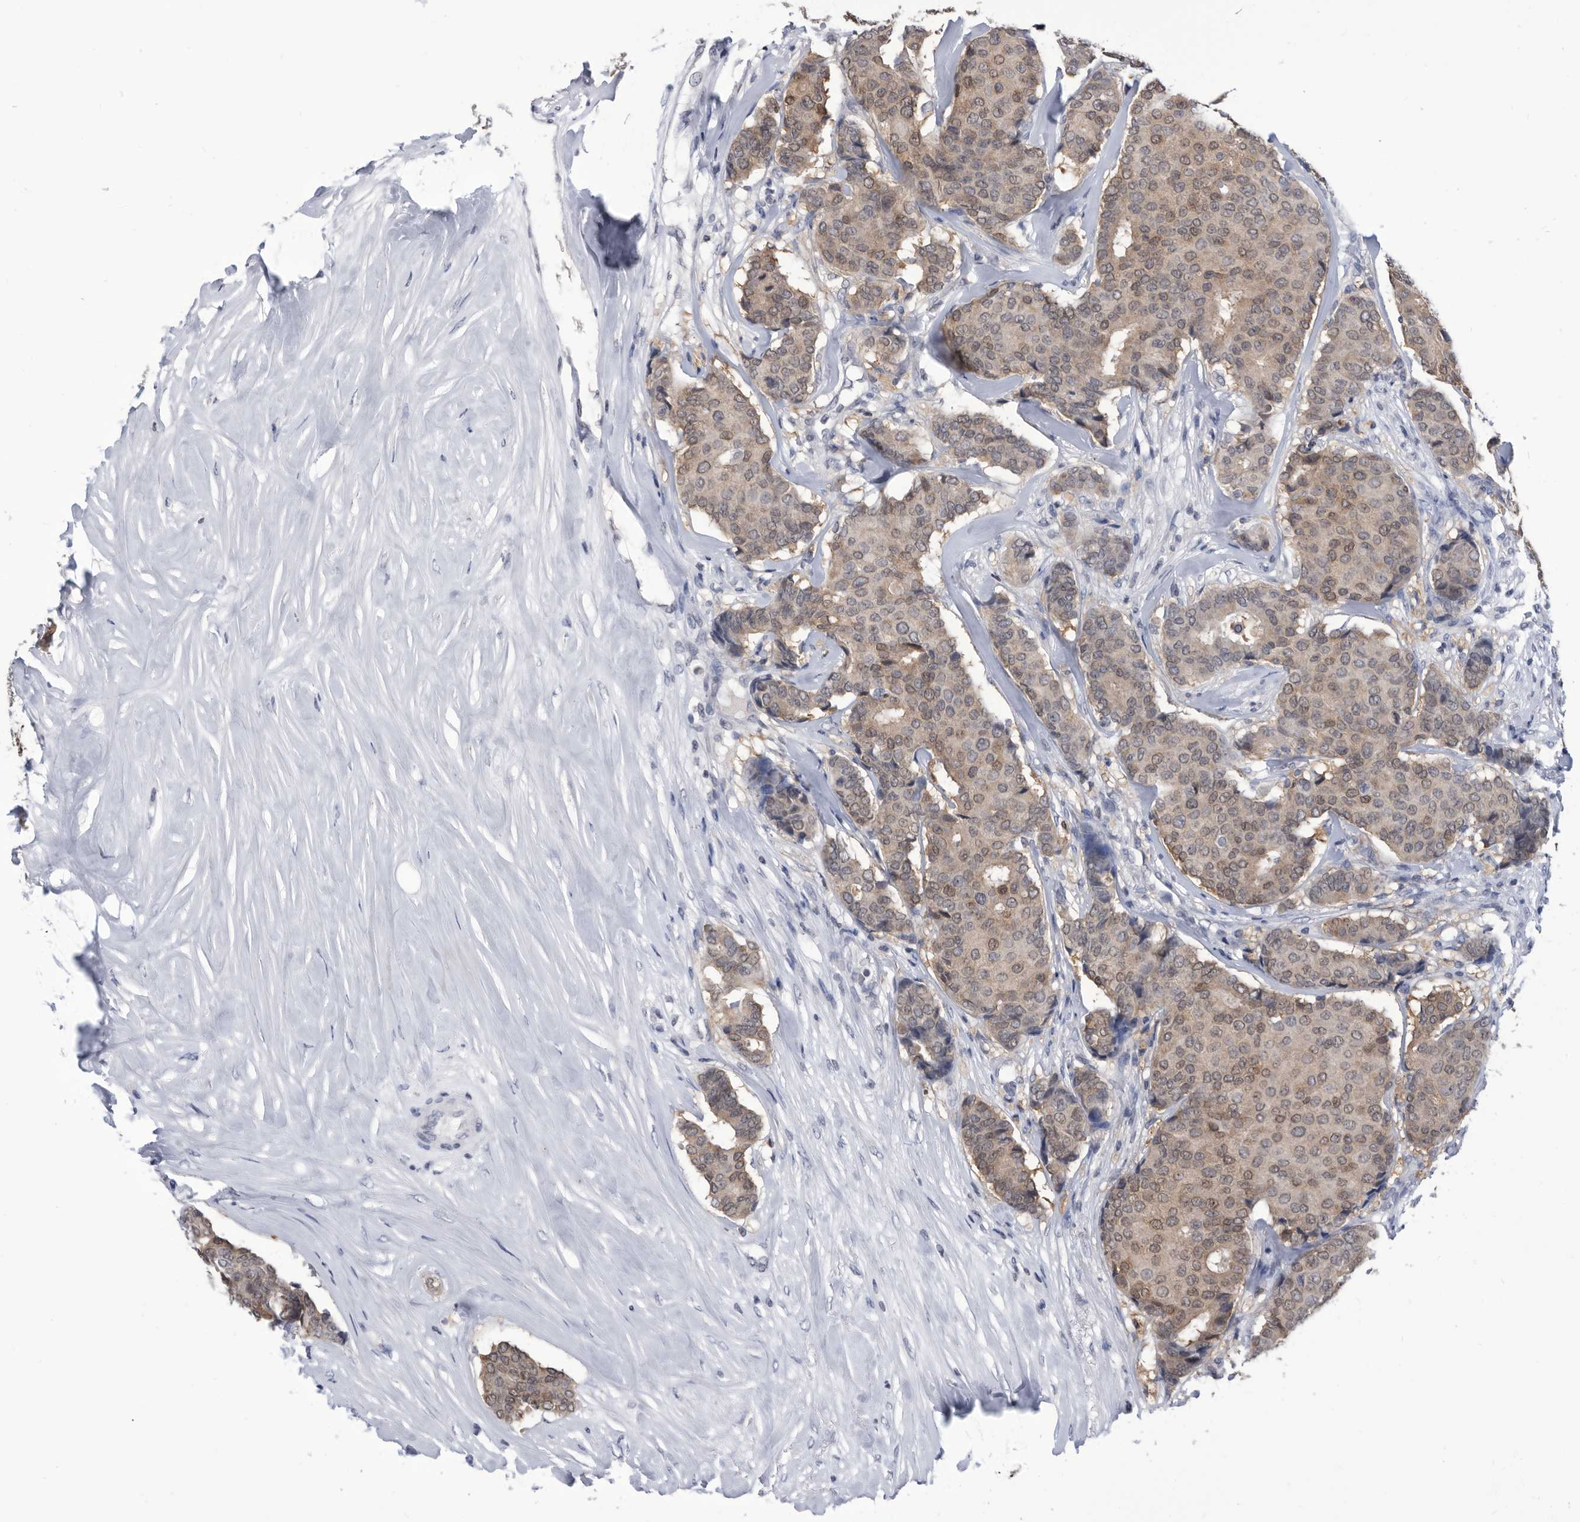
{"staining": {"intensity": "moderate", "quantity": "25%-75%", "location": "cytoplasmic/membranous,nuclear"}, "tissue": "breast cancer", "cell_type": "Tumor cells", "image_type": "cancer", "snomed": [{"axis": "morphology", "description": "Duct carcinoma"}, {"axis": "topography", "description": "Breast"}], "caption": "The immunohistochemical stain shows moderate cytoplasmic/membranous and nuclear staining in tumor cells of breast cancer (invasive ductal carcinoma) tissue.", "gene": "TSTD1", "patient": {"sex": "female", "age": 75}}